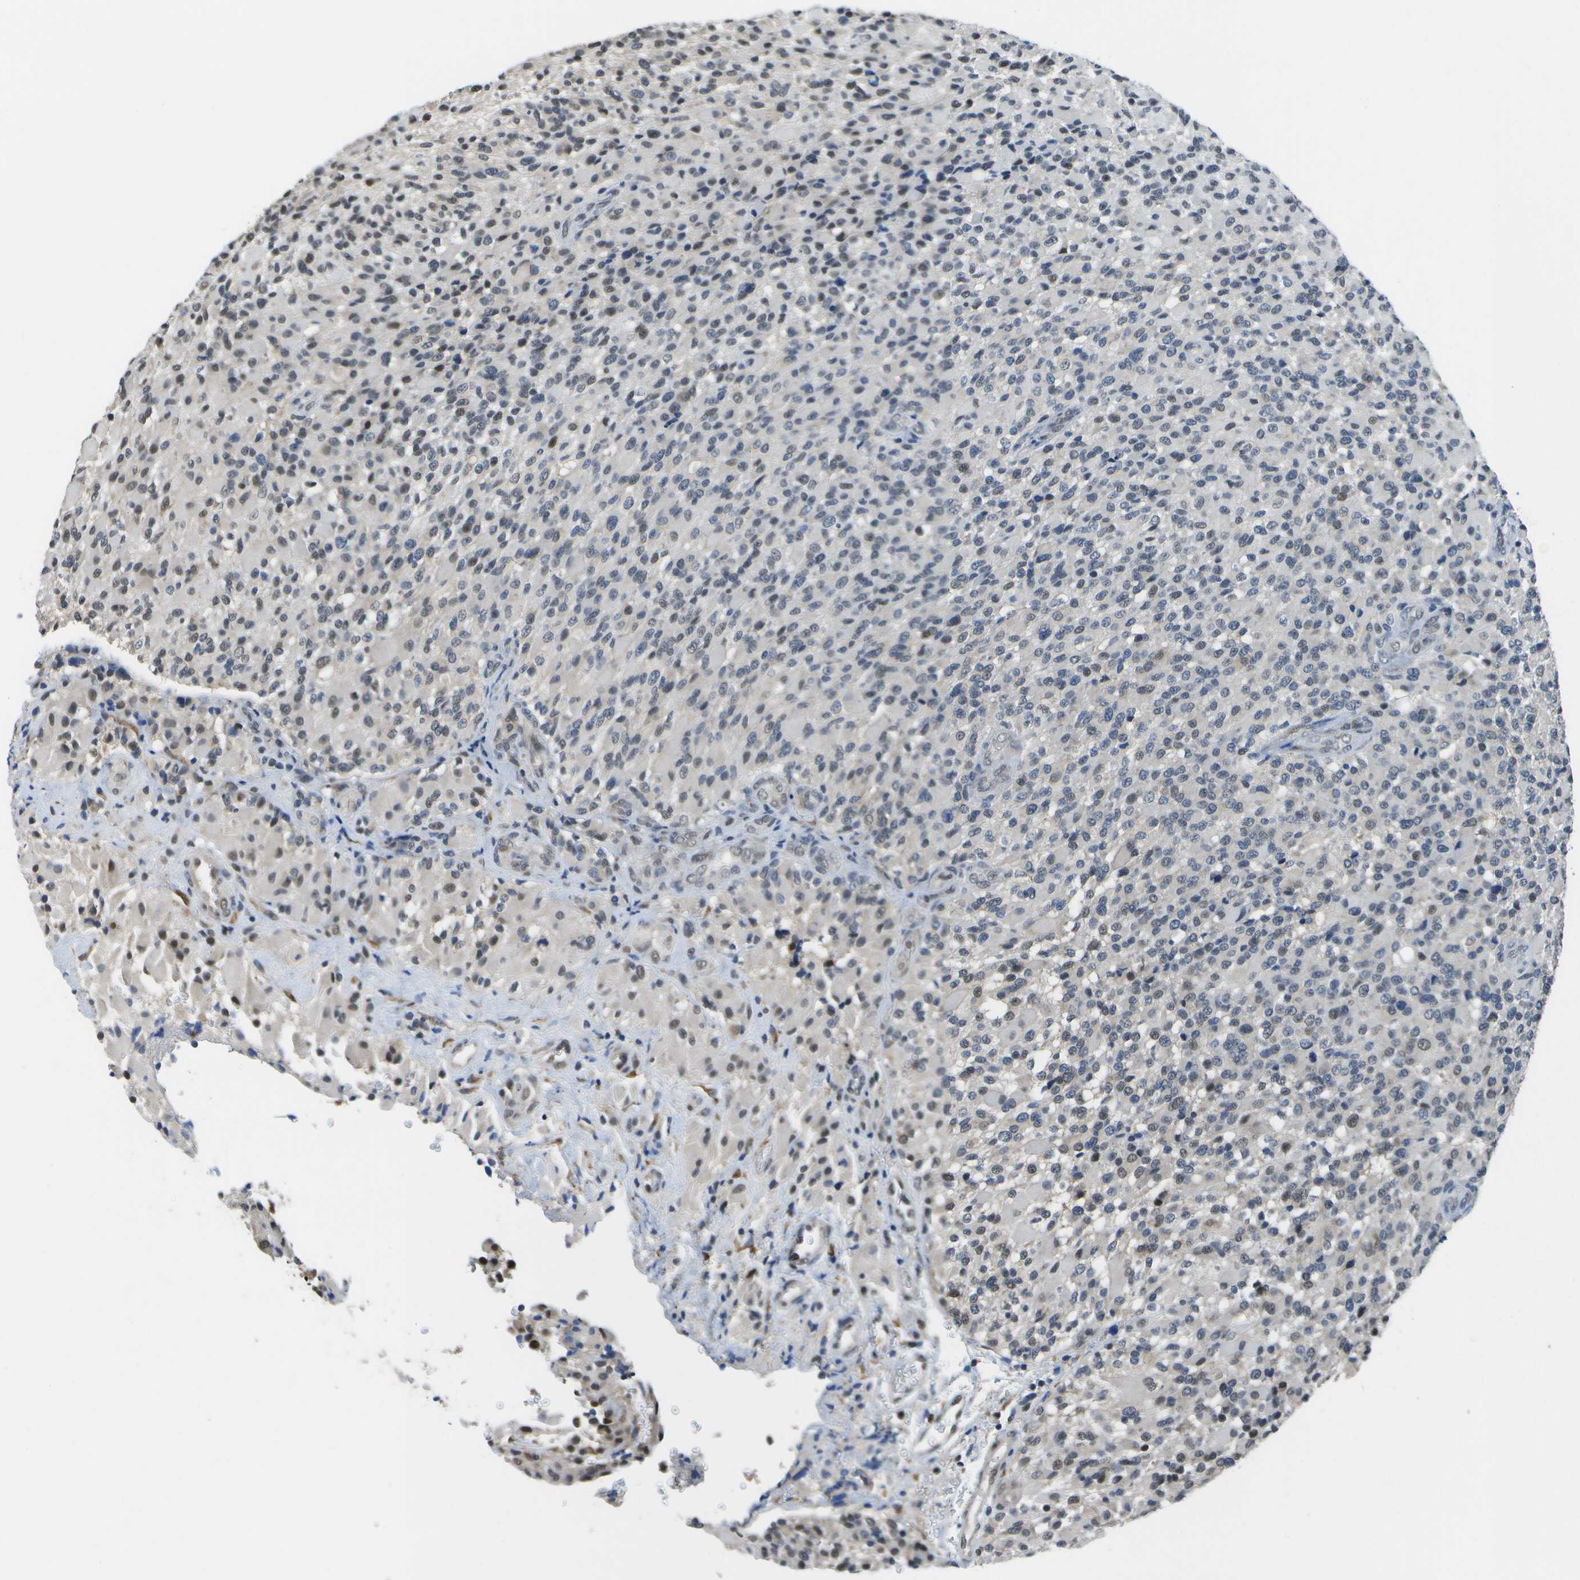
{"staining": {"intensity": "moderate", "quantity": "<25%", "location": "nuclear"}, "tissue": "glioma", "cell_type": "Tumor cells", "image_type": "cancer", "snomed": [{"axis": "morphology", "description": "Glioma, malignant, High grade"}, {"axis": "topography", "description": "Brain"}], "caption": "Protein staining of high-grade glioma (malignant) tissue reveals moderate nuclear positivity in approximately <25% of tumor cells. The protein is stained brown, and the nuclei are stained in blue (DAB (3,3'-diaminobenzidine) IHC with brightfield microscopy, high magnification).", "gene": "DSE", "patient": {"sex": "male", "age": 71}}